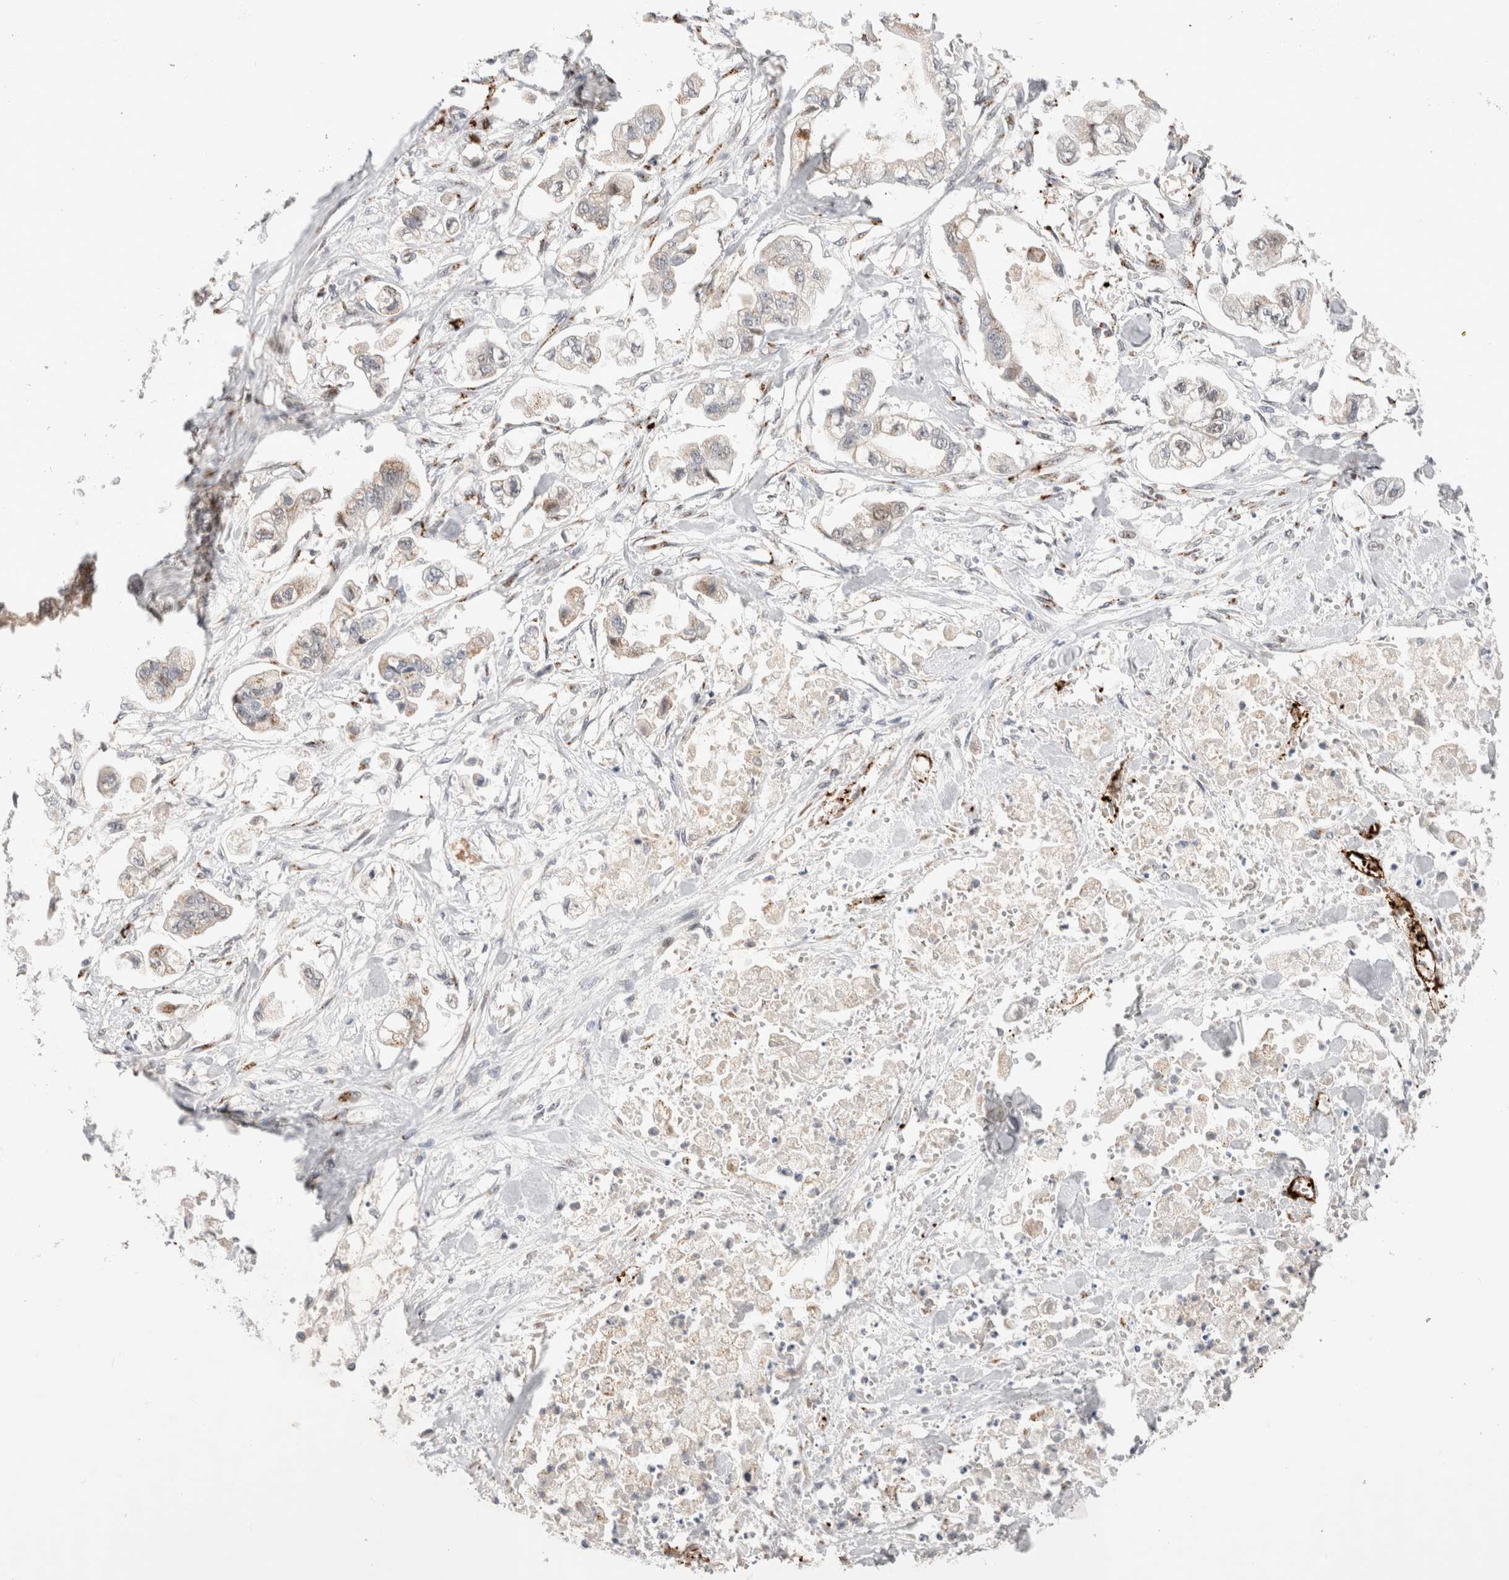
{"staining": {"intensity": "weak", "quantity": "25%-75%", "location": "cytoplasmic/membranous"}, "tissue": "stomach cancer", "cell_type": "Tumor cells", "image_type": "cancer", "snomed": [{"axis": "morphology", "description": "Normal tissue, NOS"}, {"axis": "morphology", "description": "Adenocarcinoma, NOS"}, {"axis": "topography", "description": "Stomach"}], "caption": "A brown stain labels weak cytoplasmic/membranous positivity of a protein in human stomach cancer (adenocarcinoma) tumor cells. (DAB IHC, brown staining for protein, blue staining for nuclei).", "gene": "VPS28", "patient": {"sex": "male", "age": 62}}